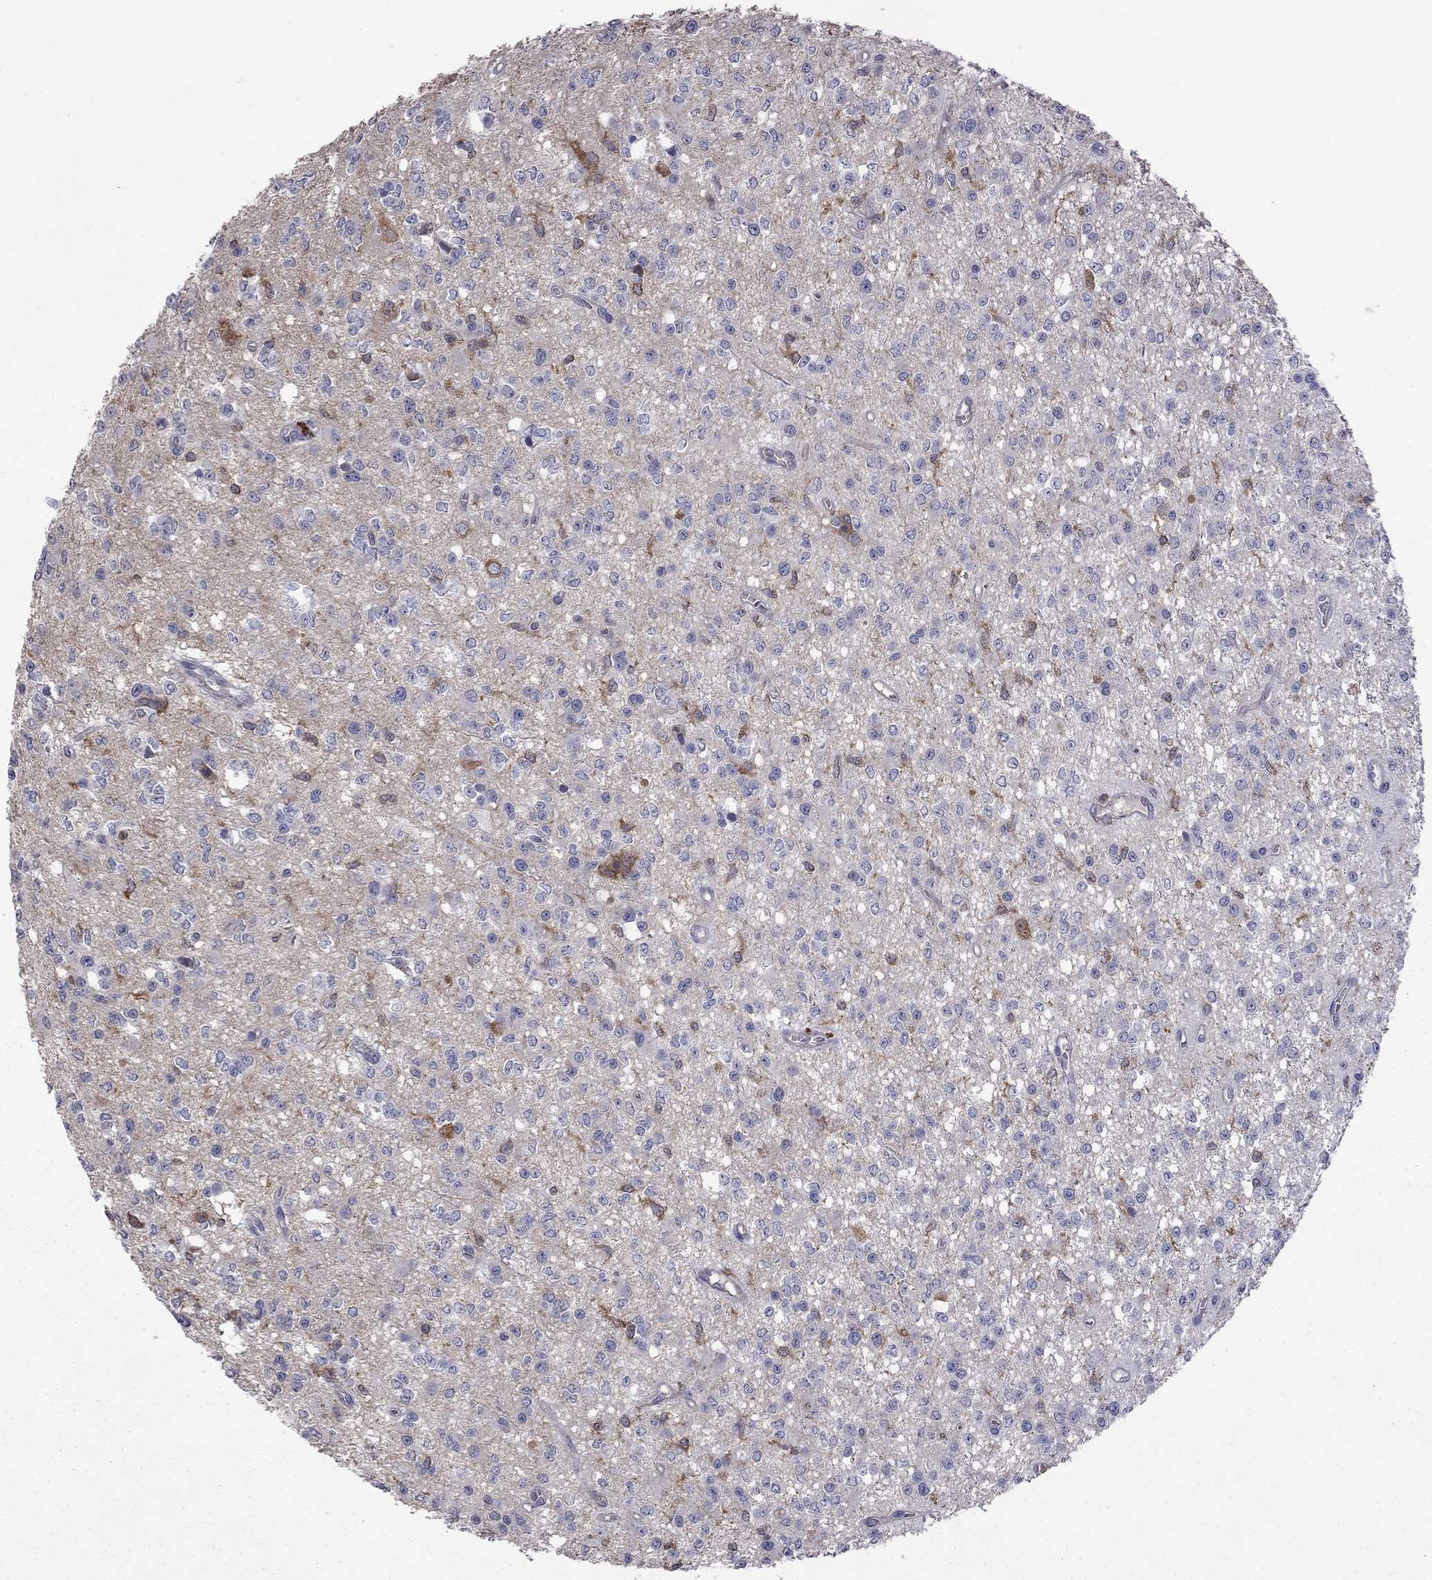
{"staining": {"intensity": "negative", "quantity": "none", "location": "none"}, "tissue": "glioma", "cell_type": "Tumor cells", "image_type": "cancer", "snomed": [{"axis": "morphology", "description": "Glioma, malignant, Low grade"}, {"axis": "topography", "description": "Brain"}], "caption": "Immunohistochemistry of glioma reveals no positivity in tumor cells.", "gene": "IPCEF1", "patient": {"sex": "female", "age": 45}}